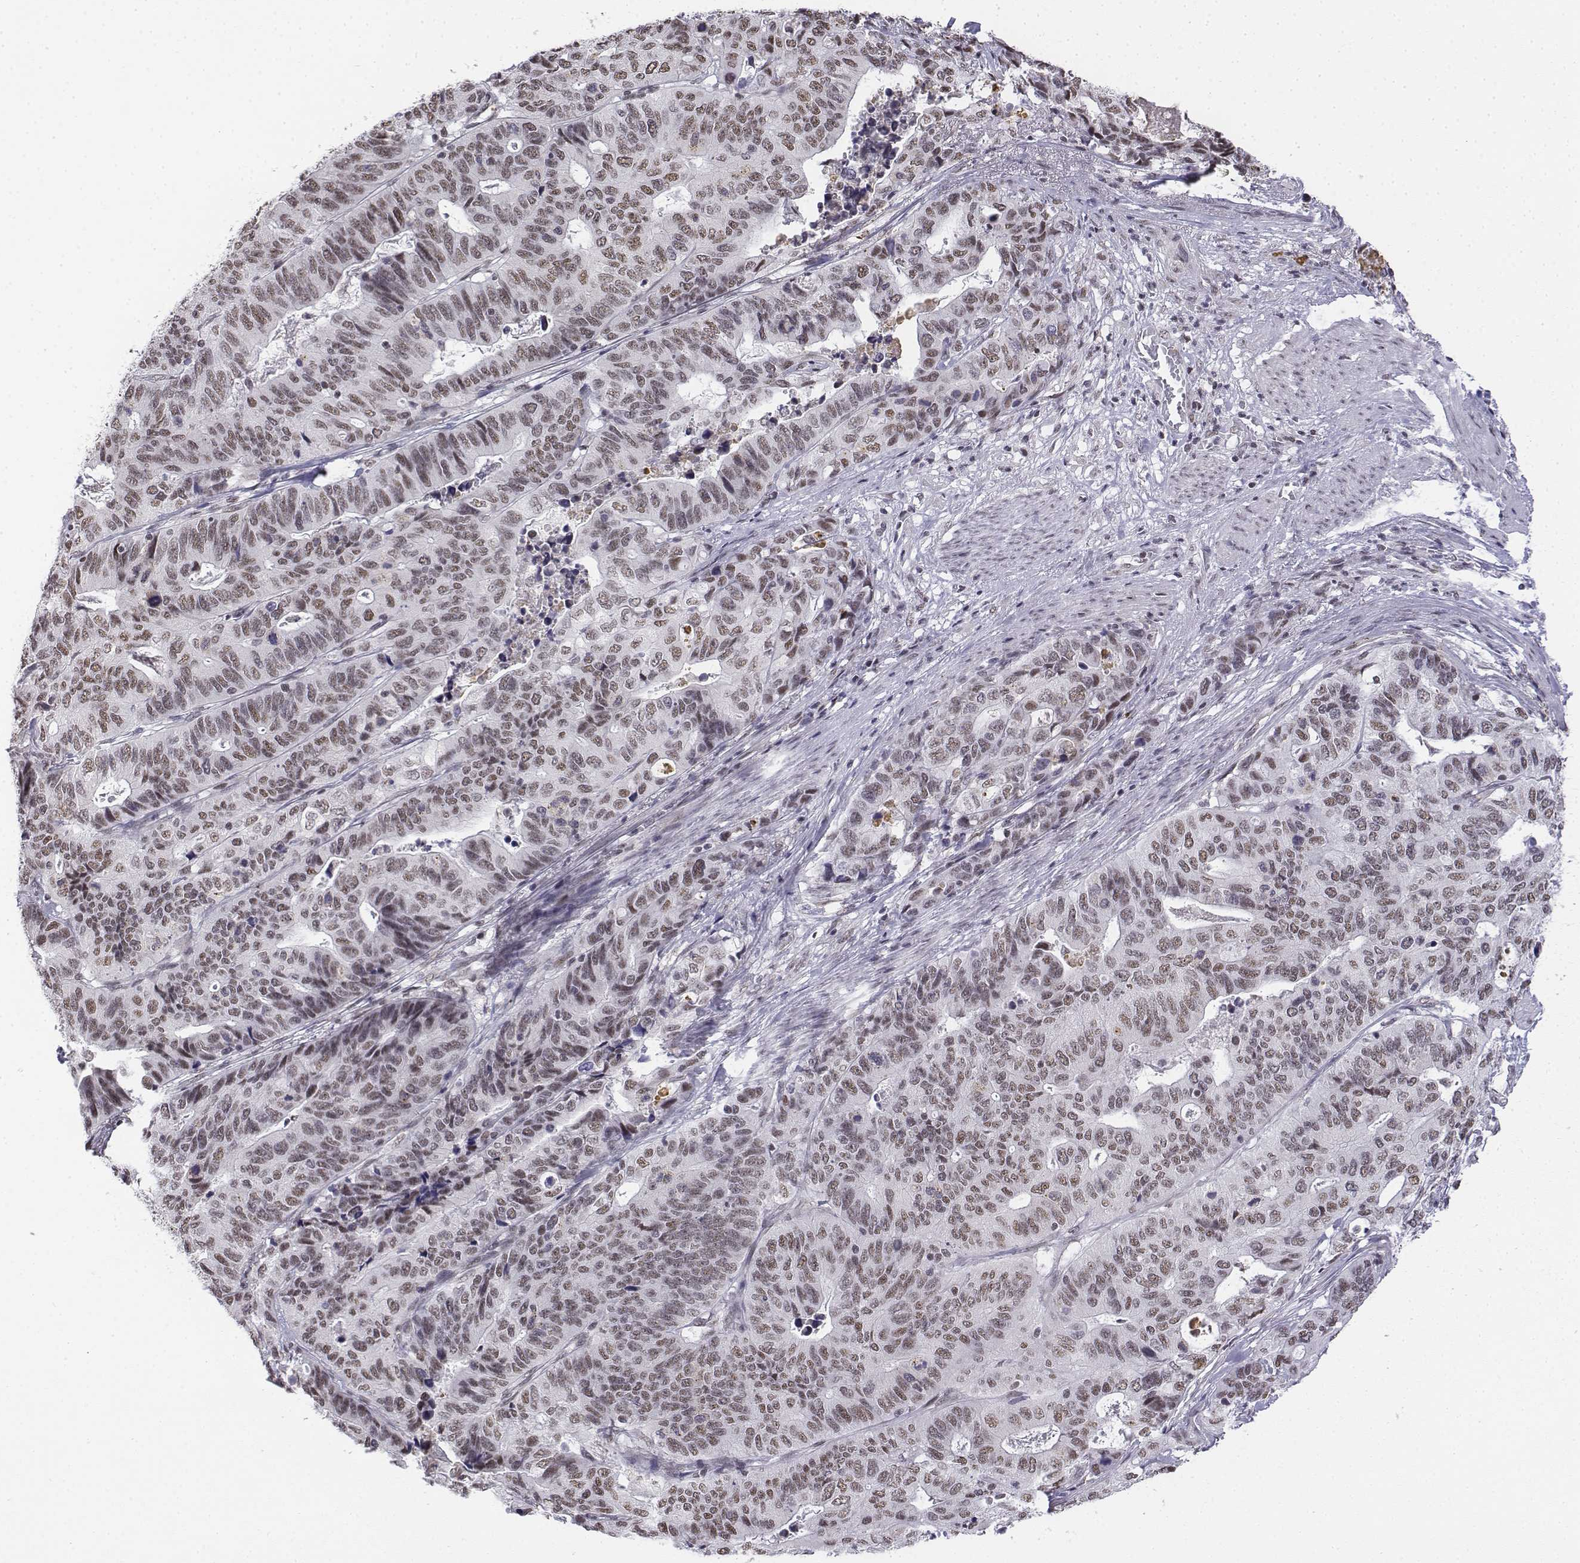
{"staining": {"intensity": "weak", "quantity": ">75%", "location": "nuclear"}, "tissue": "stomach cancer", "cell_type": "Tumor cells", "image_type": "cancer", "snomed": [{"axis": "morphology", "description": "Adenocarcinoma, NOS"}, {"axis": "topography", "description": "Stomach, upper"}], "caption": "Human adenocarcinoma (stomach) stained for a protein (brown) shows weak nuclear positive positivity in about >75% of tumor cells.", "gene": "SETD1A", "patient": {"sex": "female", "age": 67}}